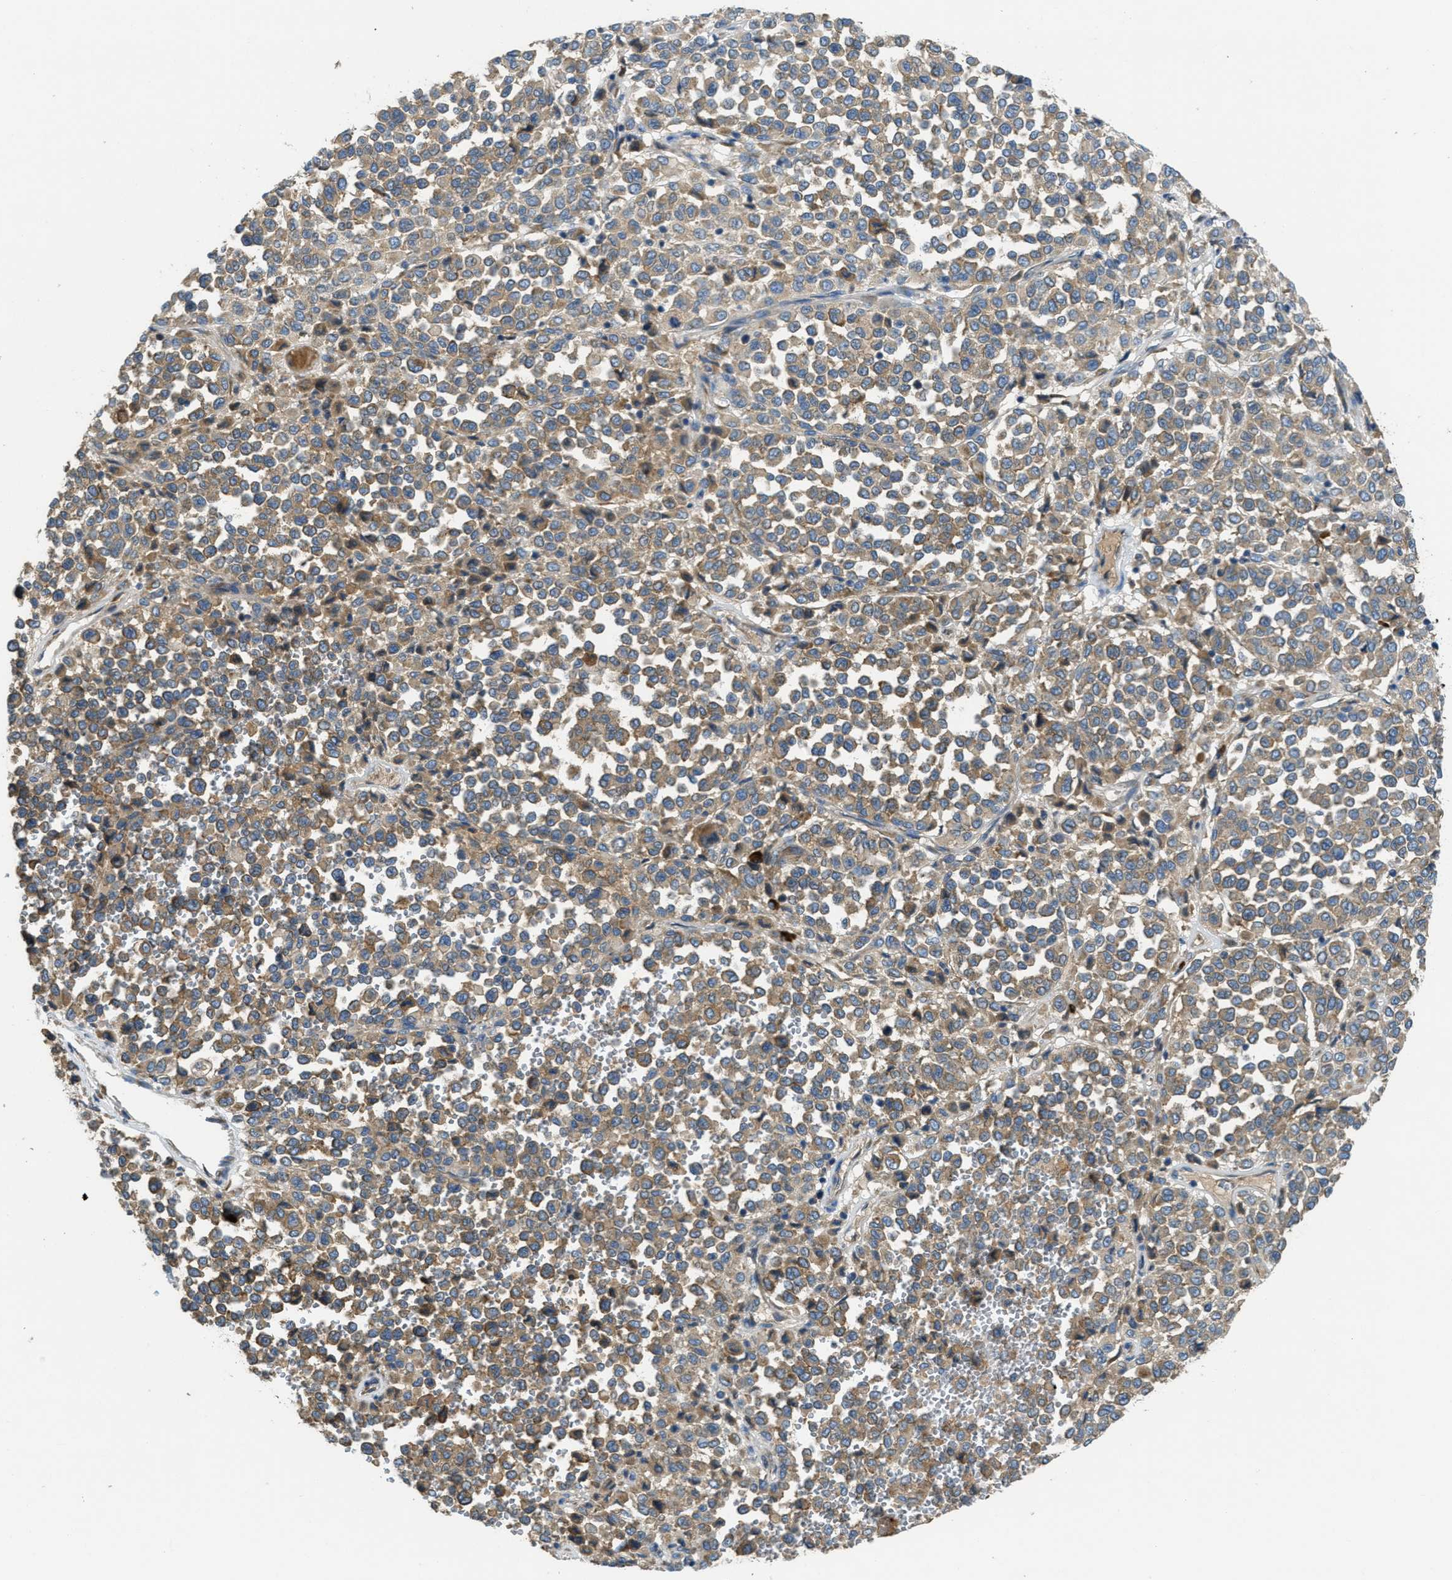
{"staining": {"intensity": "weak", "quantity": ">75%", "location": "cytoplasmic/membranous"}, "tissue": "melanoma", "cell_type": "Tumor cells", "image_type": "cancer", "snomed": [{"axis": "morphology", "description": "Malignant melanoma, Metastatic site"}, {"axis": "topography", "description": "Pancreas"}], "caption": "Immunohistochemical staining of human malignant melanoma (metastatic site) exhibits low levels of weak cytoplasmic/membranous protein expression in about >75% of tumor cells.", "gene": "SSR1", "patient": {"sex": "female", "age": 30}}